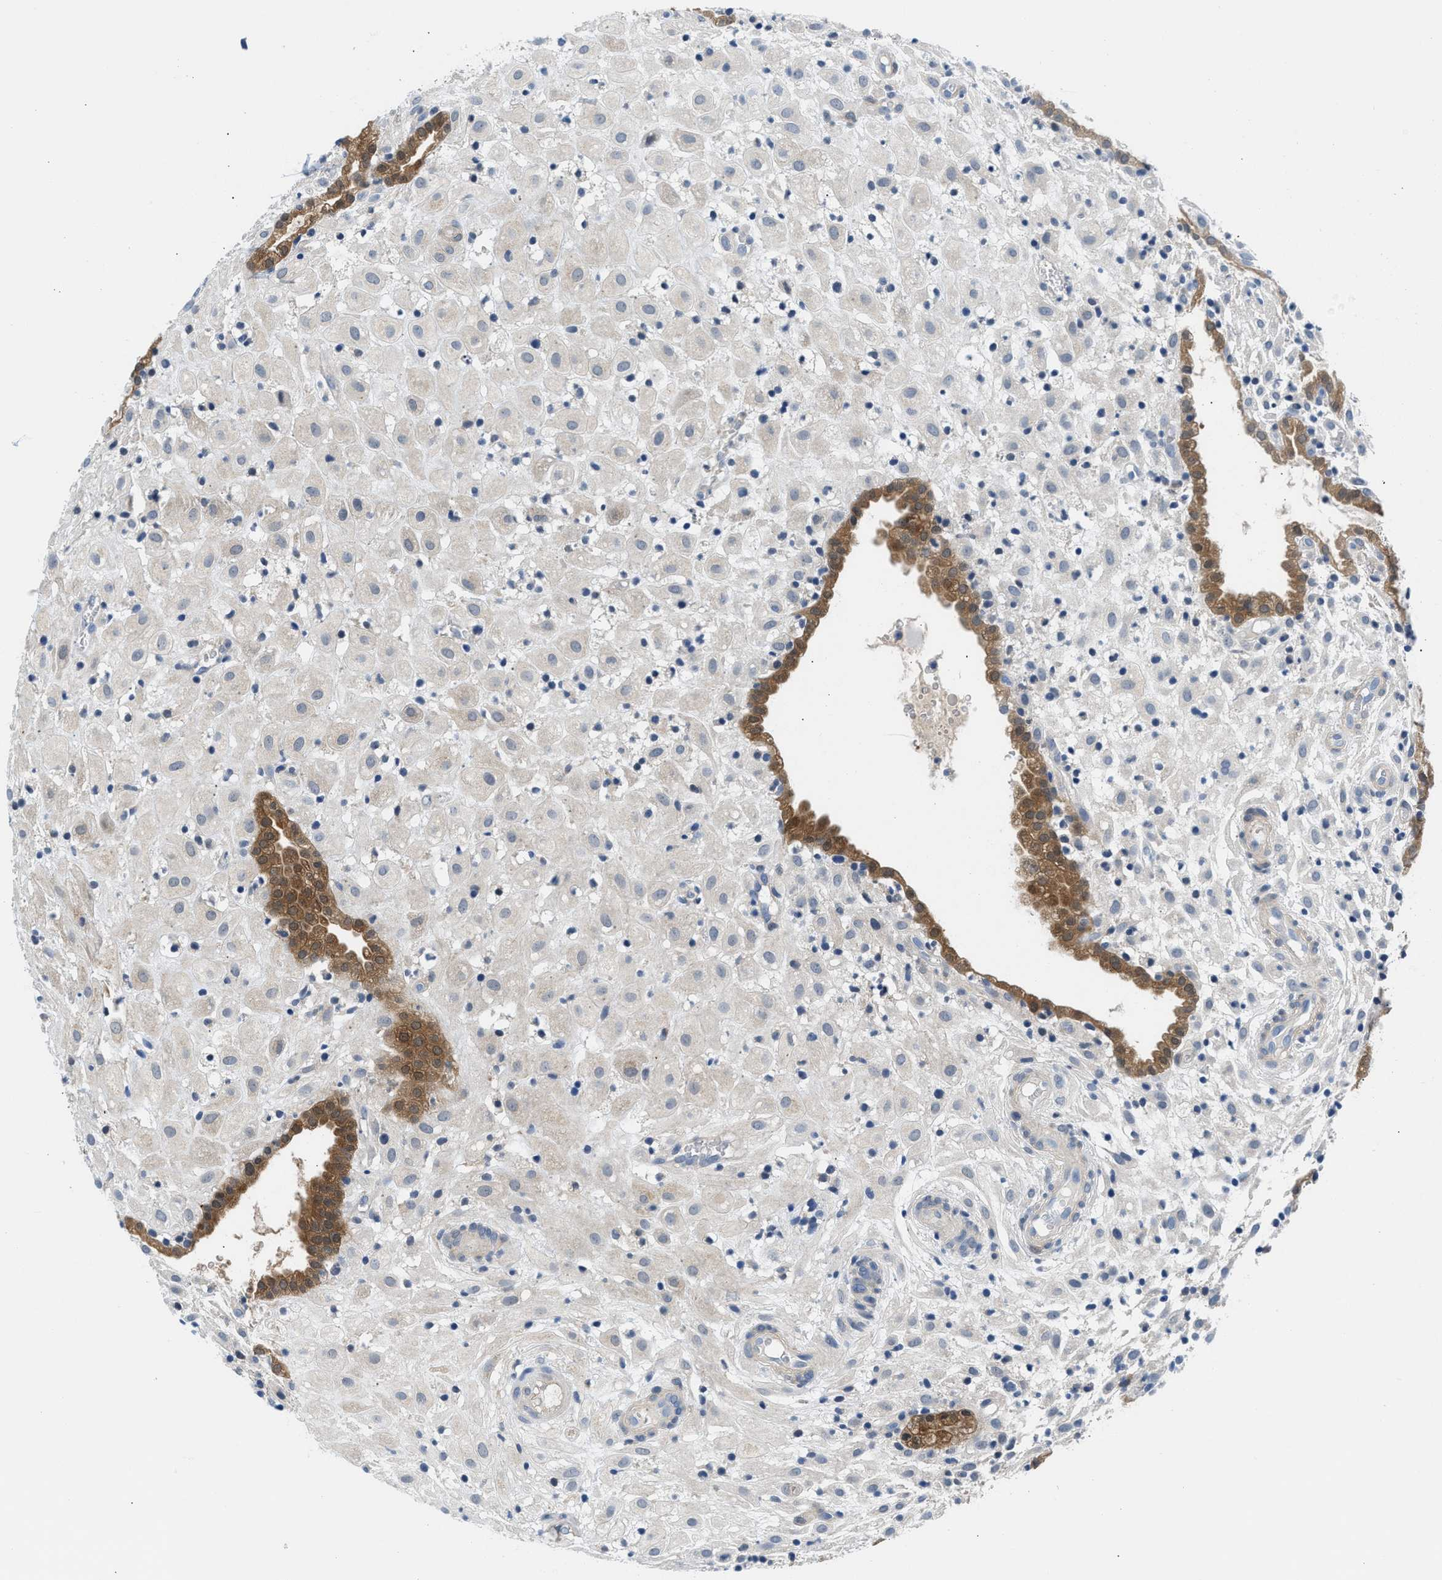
{"staining": {"intensity": "negative", "quantity": "none", "location": "none"}, "tissue": "placenta", "cell_type": "Decidual cells", "image_type": "normal", "snomed": [{"axis": "morphology", "description": "Normal tissue, NOS"}, {"axis": "topography", "description": "Placenta"}], "caption": "An immunohistochemistry image of normal placenta is shown. There is no staining in decidual cells of placenta. (DAB (3,3'-diaminobenzidine) IHC with hematoxylin counter stain).", "gene": "CBR1", "patient": {"sex": "female", "age": 18}}